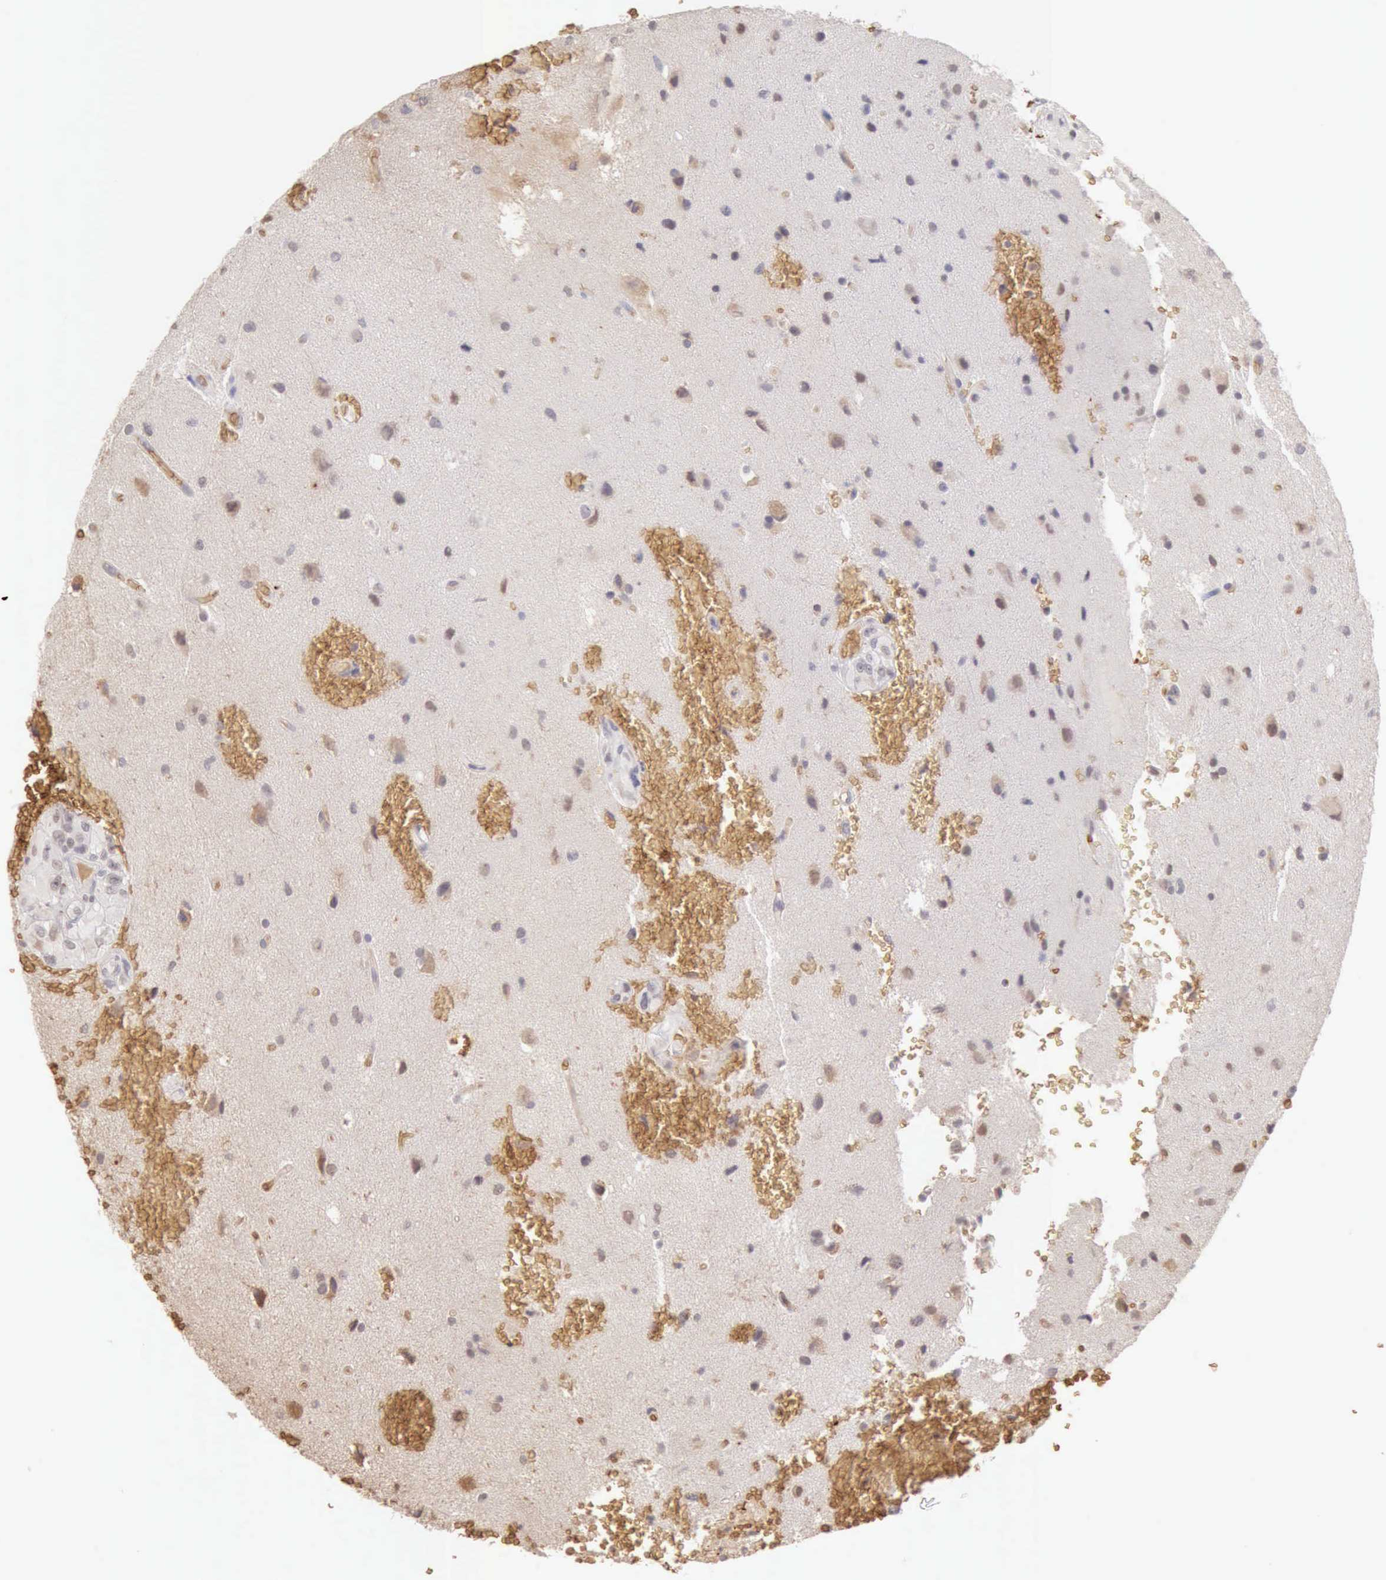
{"staining": {"intensity": "weak", "quantity": "<25%", "location": "cytoplasmic/membranous,nuclear"}, "tissue": "glioma", "cell_type": "Tumor cells", "image_type": "cancer", "snomed": [{"axis": "morphology", "description": "Glioma, malignant, High grade"}, {"axis": "topography", "description": "Brain"}], "caption": "Micrograph shows no protein positivity in tumor cells of malignant glioma (high-grade) tissue. The staining is performed using DAB brown chromogen with nuclei counter-stained in using hematoxylin.", "gene": "CFI", "patient": {"sex": "male", "age": 48}}